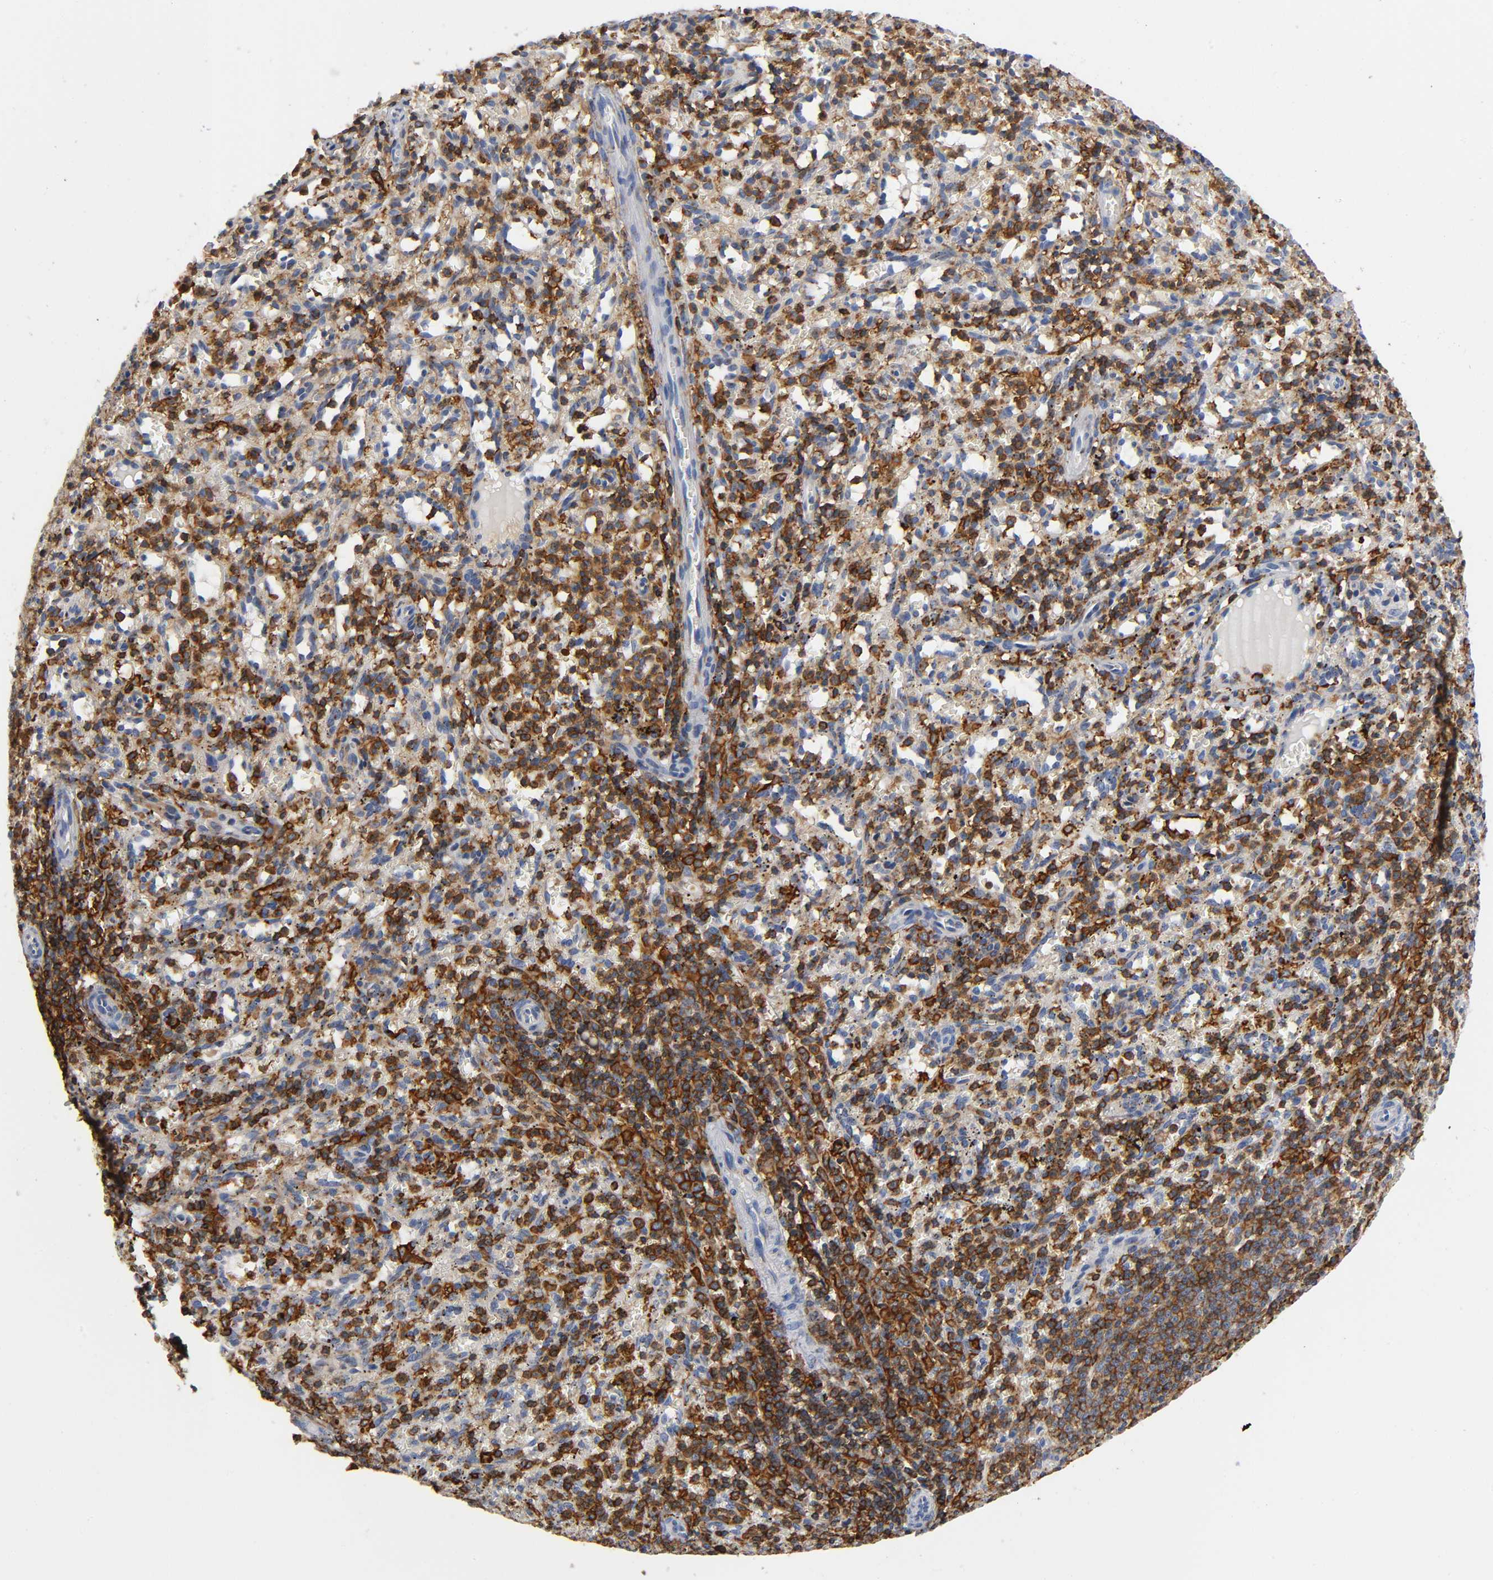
{"staining": {"intensity": "strong", "quantity": ">75%", "location": "cytoplasmic/membranous"}, "tissue": "spleen", "cell_type": "Cells in red pulp", "image_type": "normal", "snomed": [{"axis": "morphology", "description": "Normal tissue, NOS"}, {"axis": "topography", "description": "Spleen"}], "caption": "A brown stain highlights strong cytoplasmic/membranous positivity of a protein in cells in red pulp of unremarkable spleen. (Brightfield microscopy of DAB IHC at high magnification).", "gene": "CAPN10", "patient": {"sex": "female", "age": 10}}